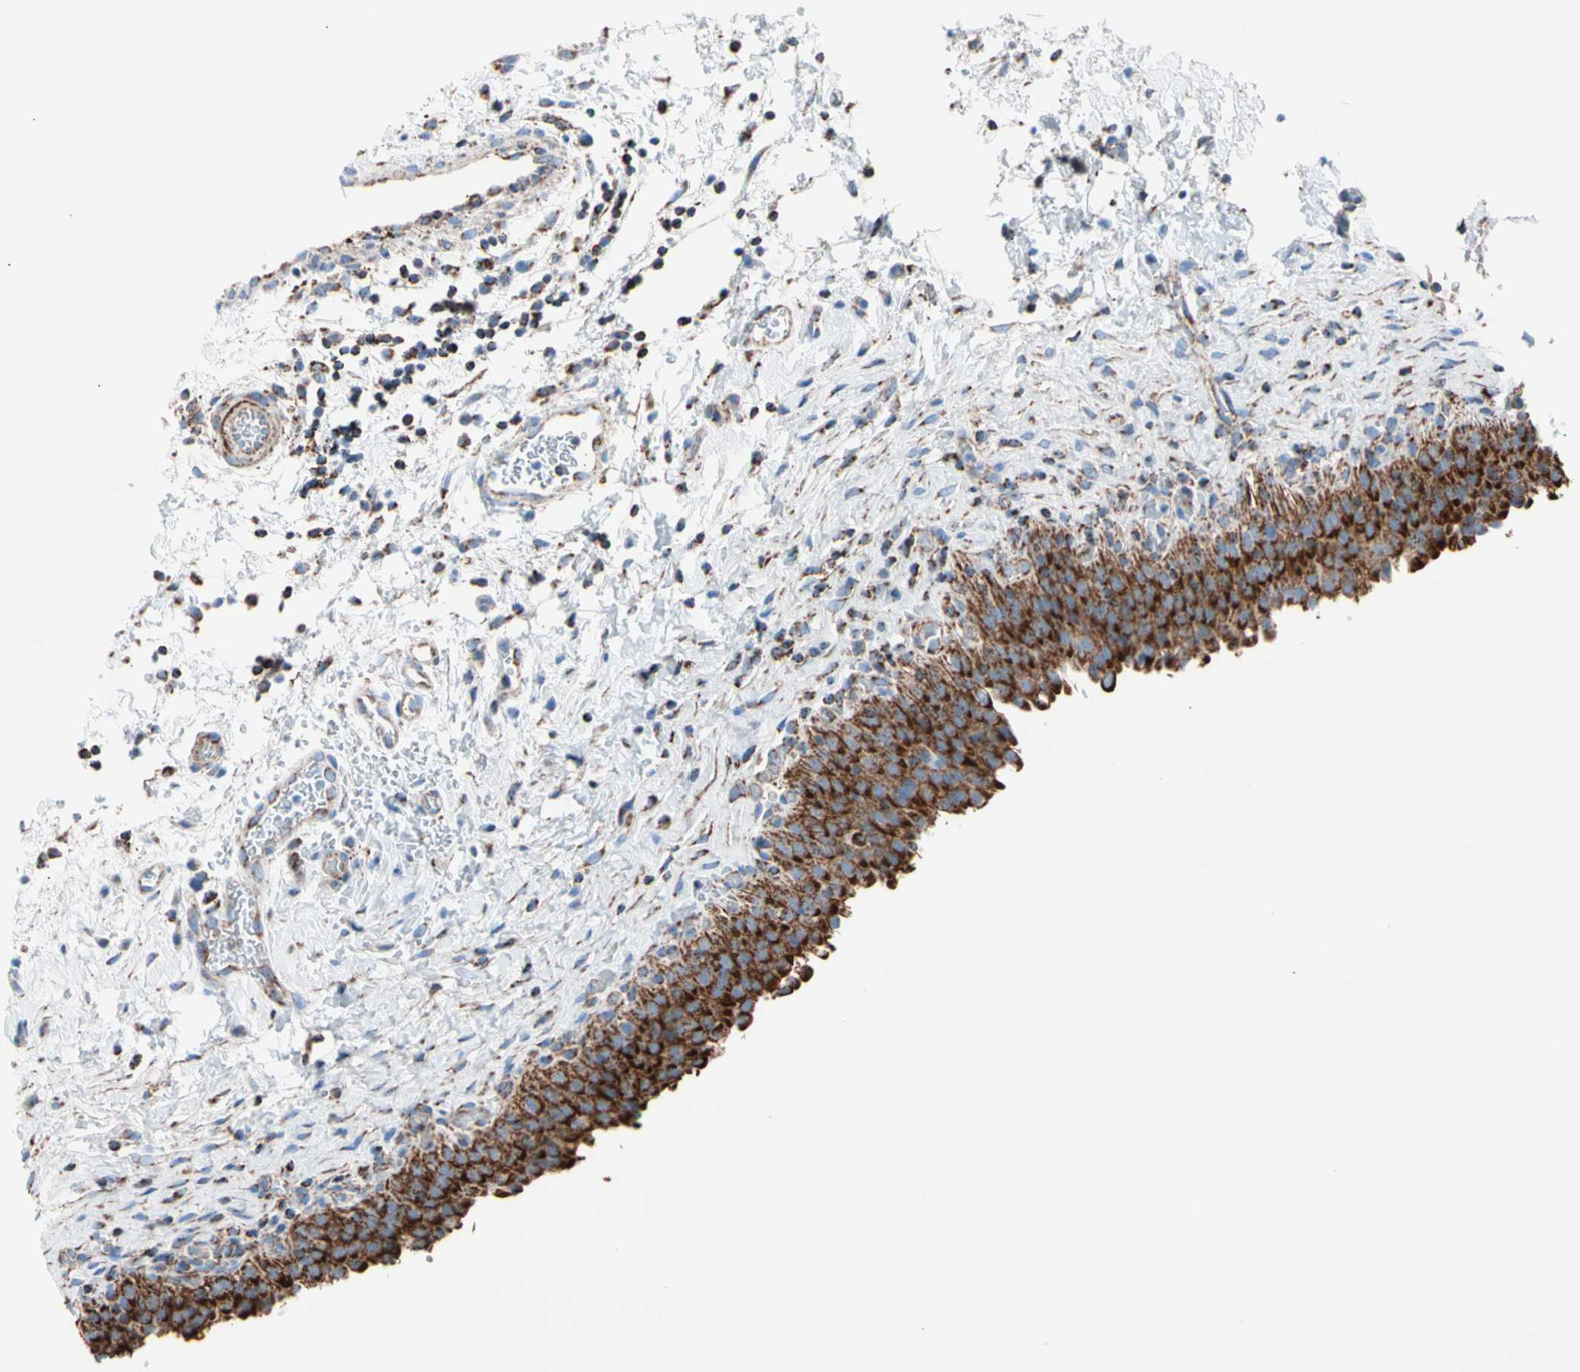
{"staining": {"intensity": "strong", "quantity": ">75%", "location": "cytoplasmic/membranous"}, "tissue": "urinary bladder", "cell_type": "Urothelial cells", "image_type": "normal", "snomed": [{"axis": "morphology", "description": "Normal tissue, NOS"}, {"axis": "topography", "description": "Urinary bladder"}], "caption": "Immunohistochemical staining of unremarkable human urinary bladder demonstrates high levels of strong cytoplasmic/membranous staining in approximately >75% of urothelial cells.", "gene": "HK1", "patient": {"sex": "male", "age": 51}}